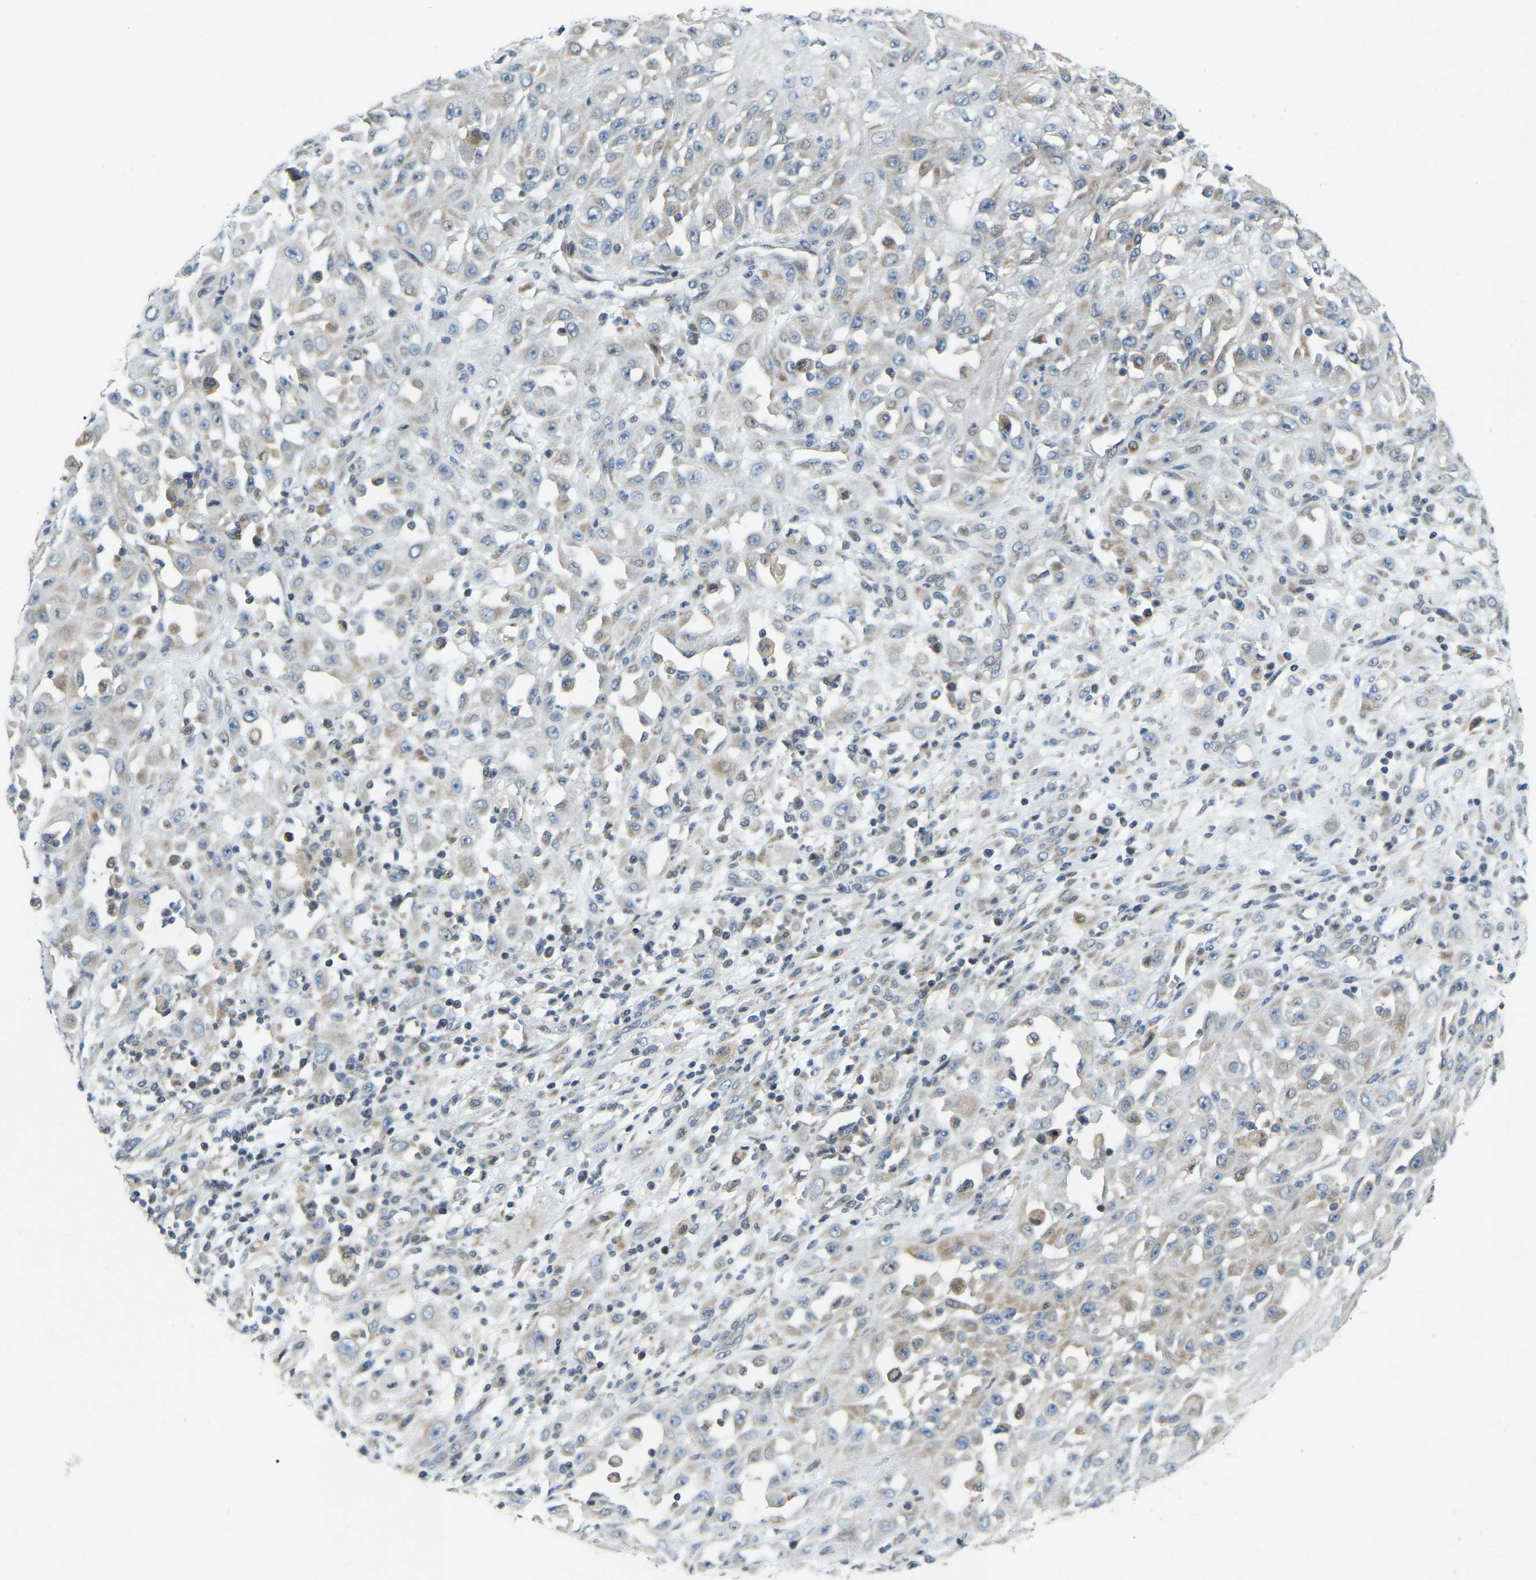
{"staining": {"intensity": "weak", "quantity": "<25%", "location": "cytoplasmic/membranous"}, "tissue": "skin cancer", "cell_type": "Tumor cells", "image_type": "cancer", "snomed": [{"axis": "morphology", "description": "Squamous cell carcinoma, NOS"}, {"axis": "morphology", "description": "Squamous cell carcinoma, metastatic, NOS"}, {"axis": "topography", "description": "Skin"}, {"axis": "topography", "description": "Lymph node"}], "caption": "A photomicrograph of skin metastatic squamous cell carcinoma stained for a protein shows no brown staining in tumor cells.", "gene": "PARL", "patient": {"sex": "male", "age": 75}}